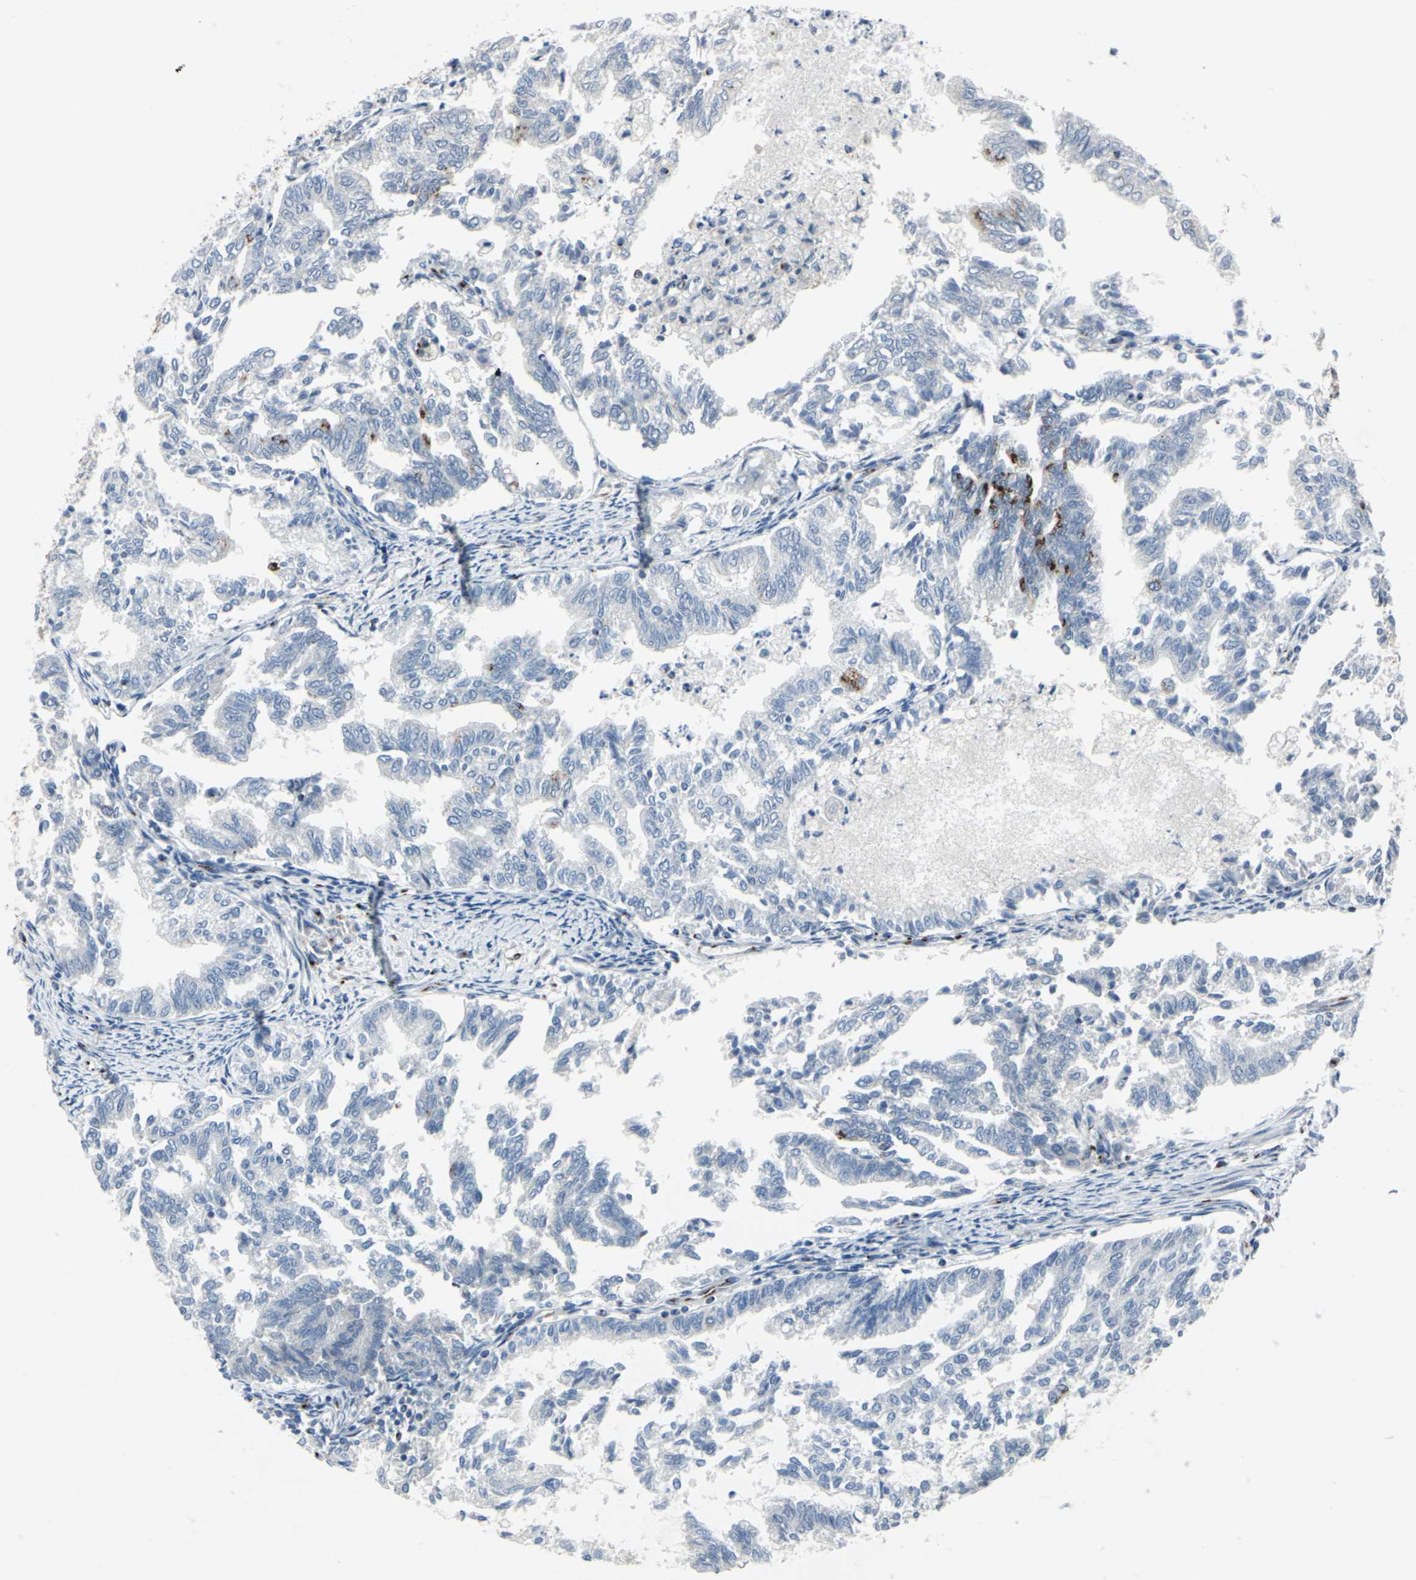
{"staining": {"intensity": "moderate", "quantity": "<25%", "location": "cytoplasmic/membranous"}, "tissue": "endometrial cancer", "cell_type": "Tumor cells", "image_type": "cancer", "snomed": [{"axis": "morphology", "description": "Adenocarcinoma, NOS"}, {"axis": "topography", "description": "Endometrium"}], "caption": "Human endometrial adenocarcinoma stained for a protein (brown) reveals moderate cytoplasmic/membranous positive staining in approximately <25% of tumor cells.", "gene": "GPR3", "patient": {"sex": "female", "age": 79}}